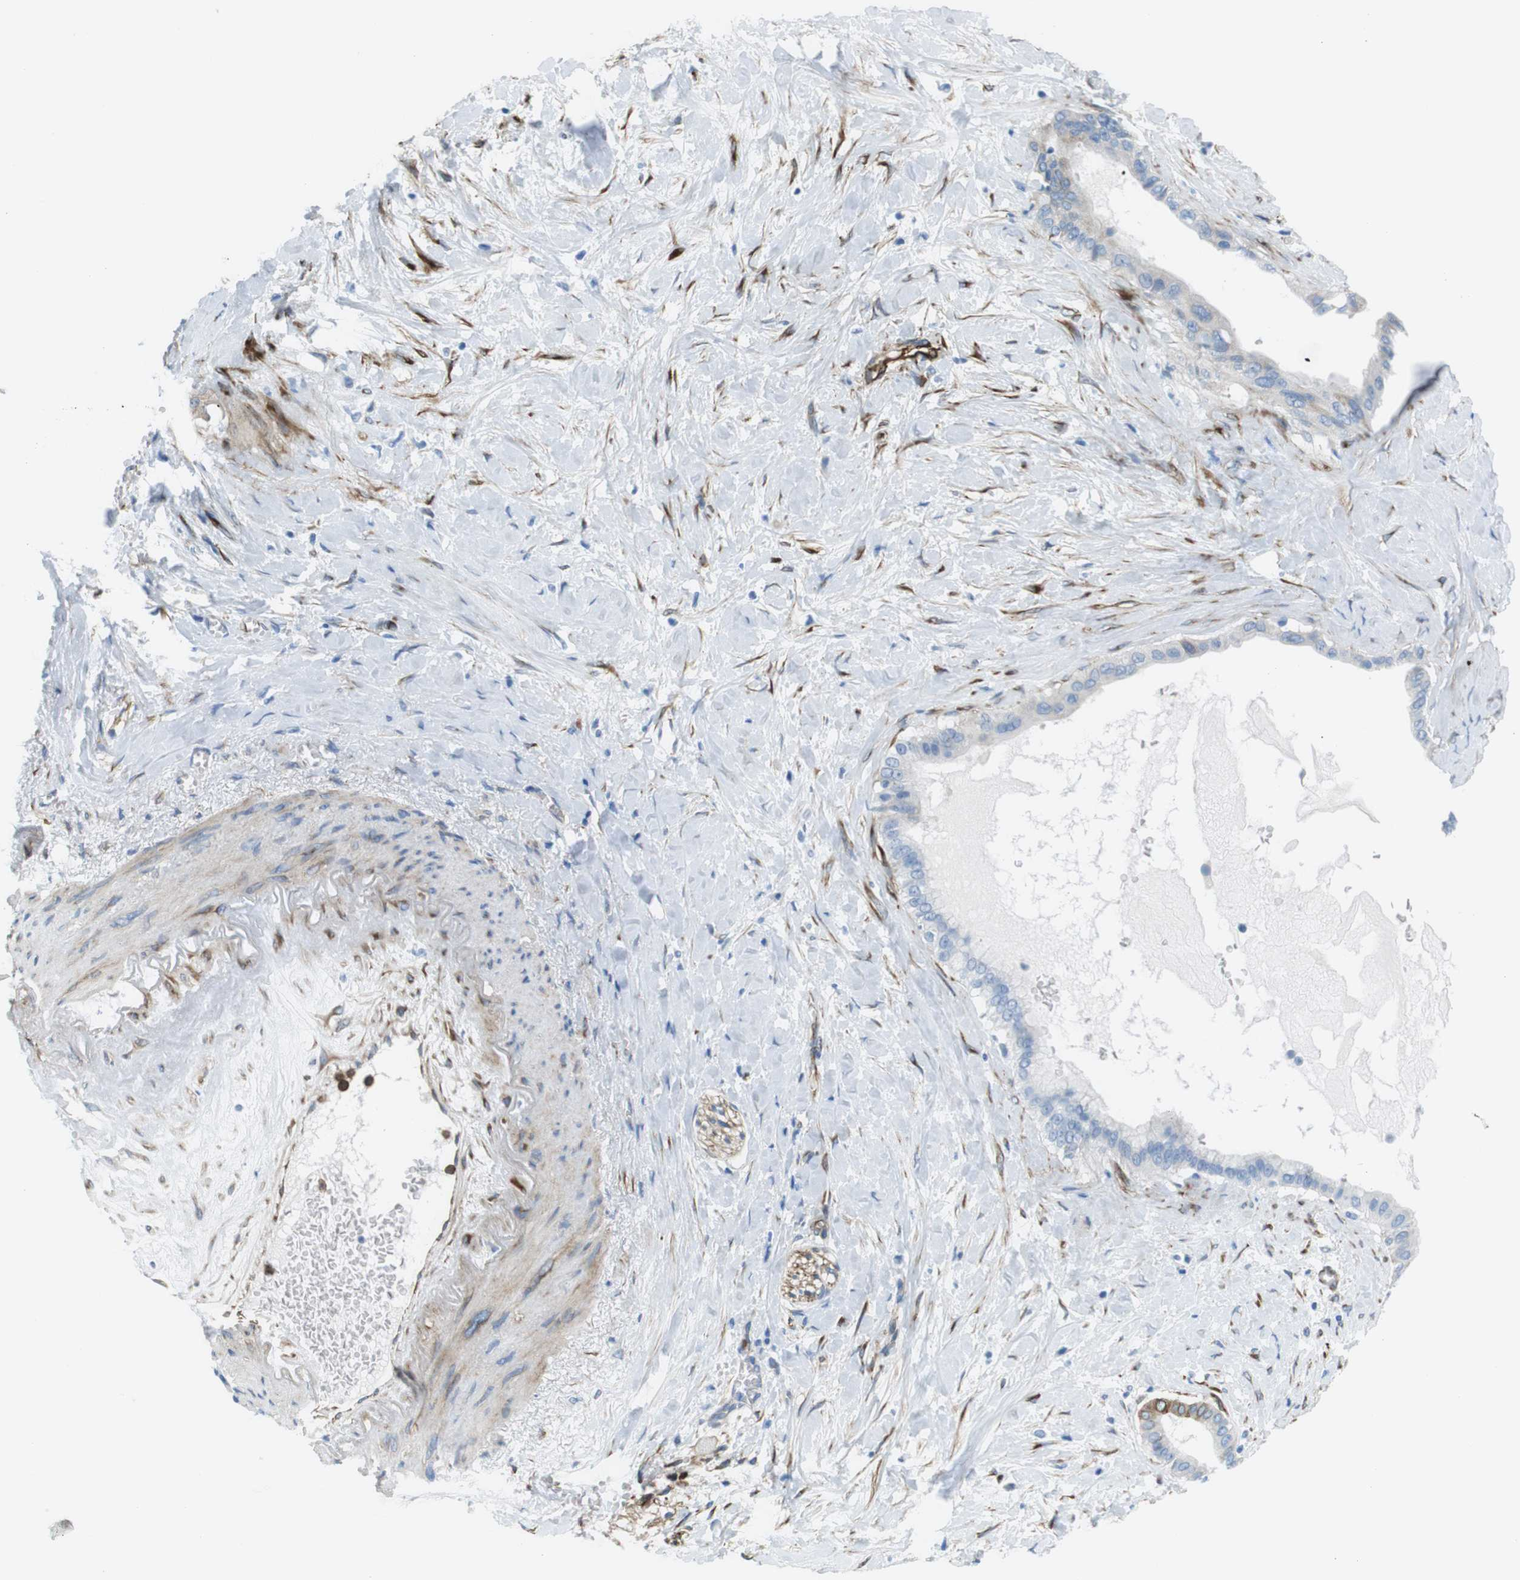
{"staining": {"intensity": "negative", "quantity": "none", "location": "none"}, "tissue": "pancreatic cancer", "cell_type": "Tumor cells", "image_type": "cancer", "snomed": [{"axis": "morphology", "description": "Adenocarcinoma, NOS"}, {"axis": "topography", "description": "Pancreas"}], "caption": "Immunohistochemical staining of human pancreatic cancer reveals no significant staining in tumor cells. (Immunohistochemistry, brightfield microscopy, high magnification).", "gene": "EMP2", "patient": {"sex": "male", "age": 55}}